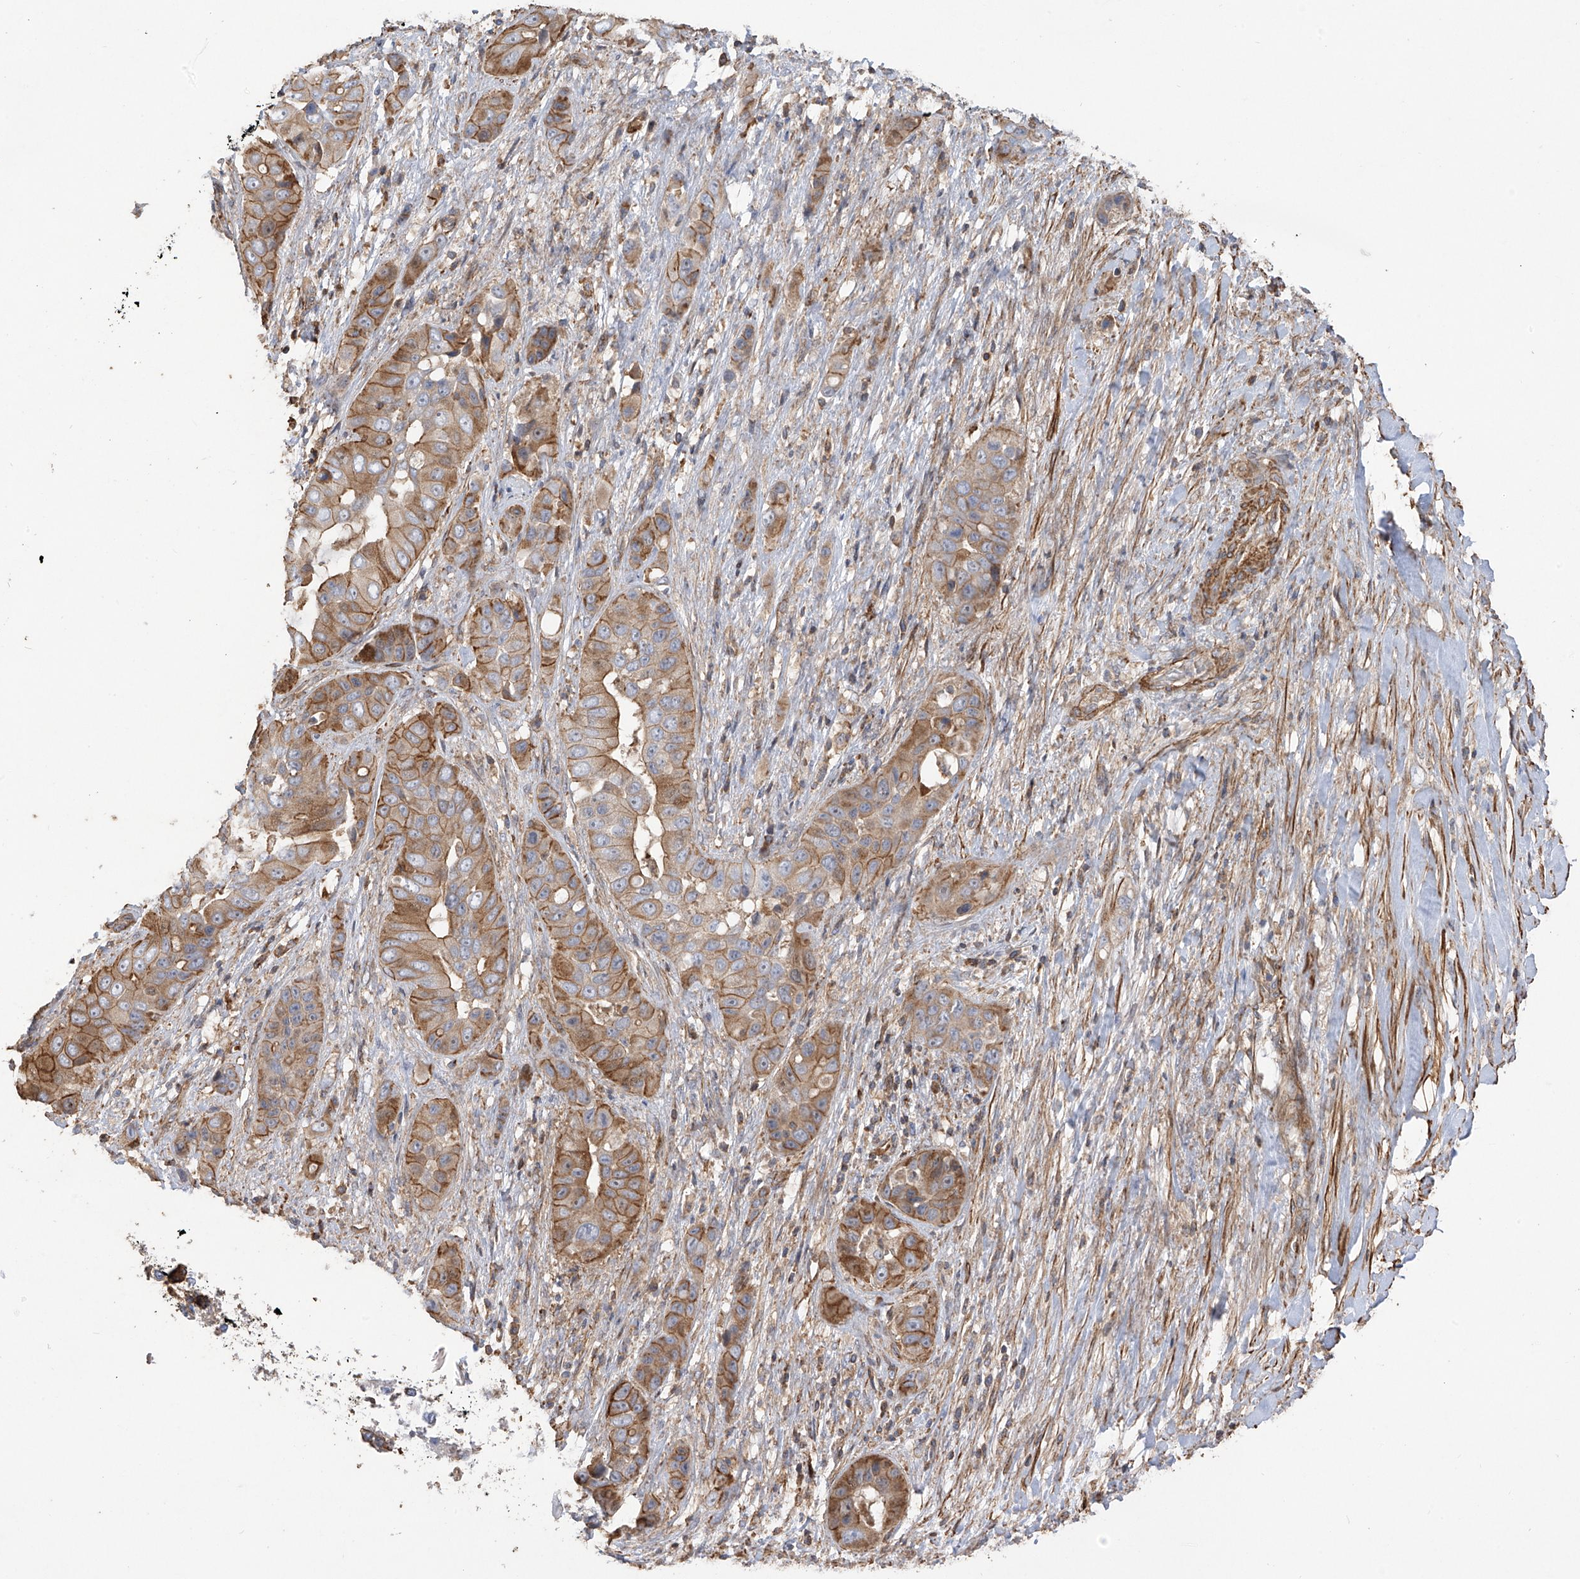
{"staining": {"intensity": "moderate", "quantity": ">75%", "location": "cytoplasmic/membranous"}, "tissue": "liver cancer", "cell_type": "Tumor cells", "image_type": "cancer", "snomed": [{"axis": "morphology", "description": "Cholangiocarcinoma"}, {"axis": "topography", "description": "Liver"}], "caption": "Cholangiocarcinoma (liver) stained with a protein marker exhibits moderate staining in tumor cells.", "gene": "SLC43A3", "patient": {"sex": "female", "age": 52}}